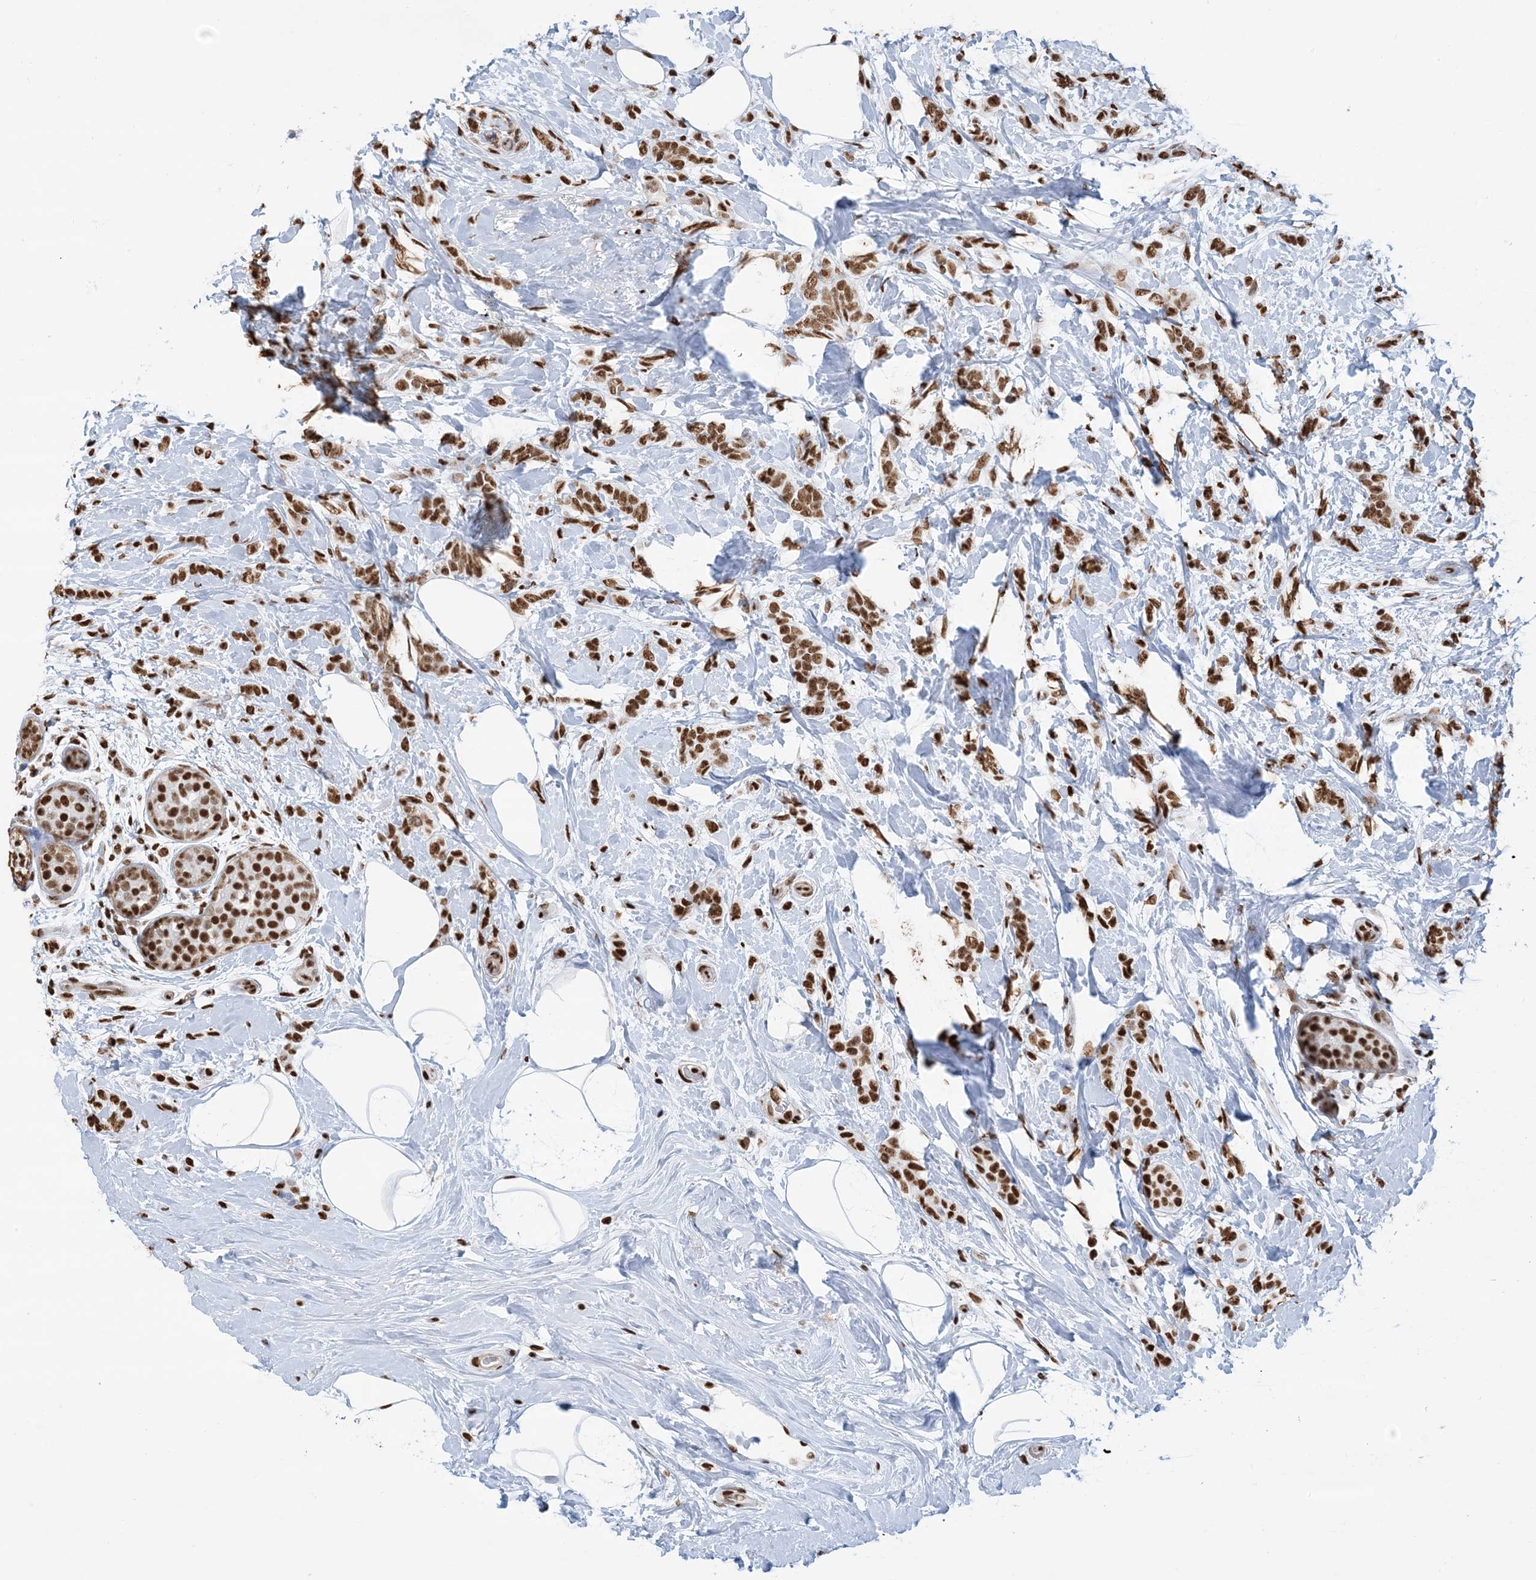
{"staining": {"intensity": "strong", "quantity": ">75%", "location": "nuclear"}, "tissue": "breast cancer", "cell_type": "Tumor cells", "image_type": "cancer", "snomed": [{"axis": "morphology", "description": "Lobular carcinoma, in situ"}, {"axis": "morphology", "description": "Lobular carcinoma"}, {"axis": "topography", "description": "Breast"}], "caption": "This is an image of immunohistochemistry staining of breast lobular carcinoma, which shows strong expression in the nuclear of tumor cells.", "gene": "ZNF792", "patient": {"sex": "female", "age": 41}}